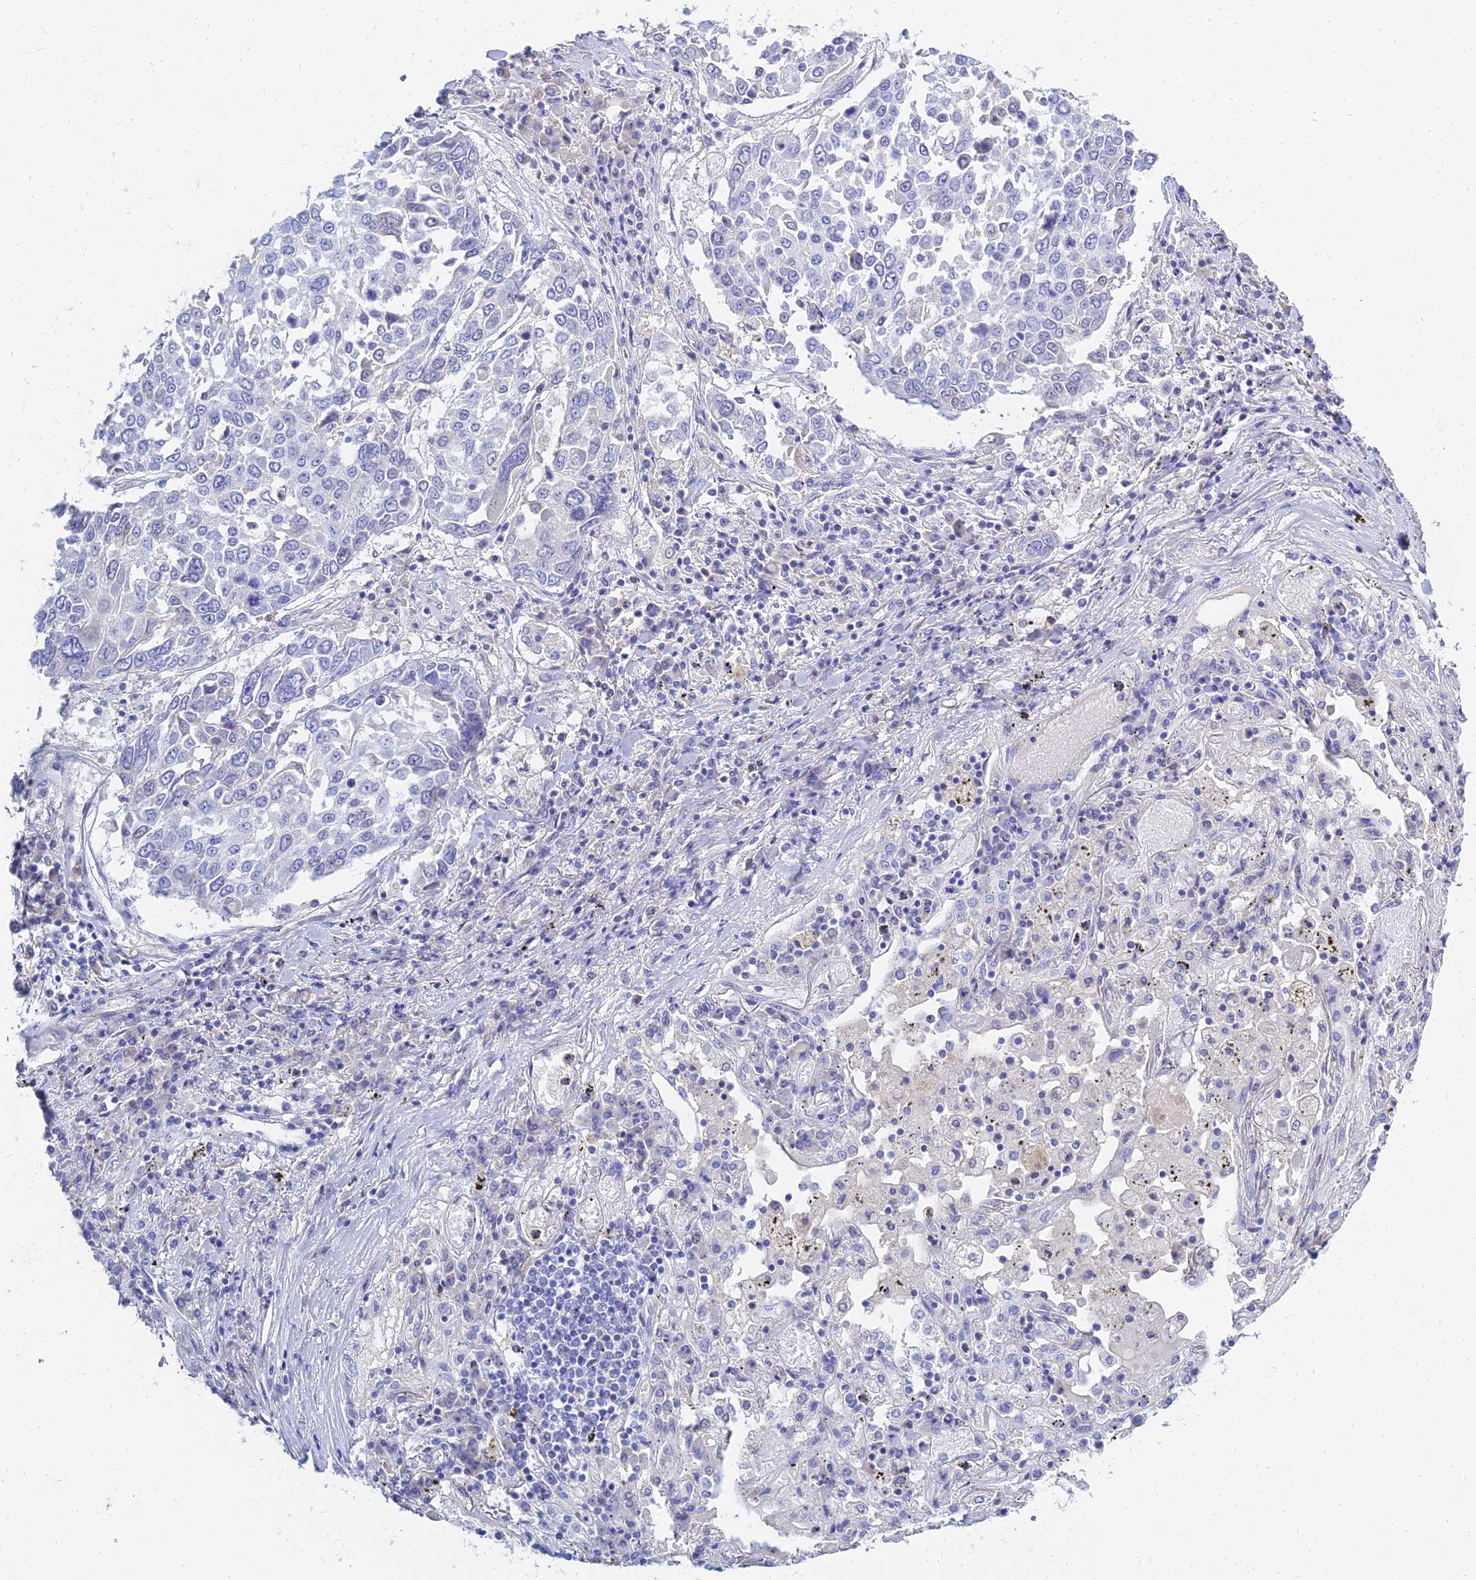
{"staining": {"intensity": "negative", "quantity": "none", "location": "none"}, "tissue": "lung cancer", "cell_type": "Tumor cells", "image_type": "cancer", "snomed": [{"axis": "morphology", "description": "Squamous cell carcinoma, NOS"}, {"axis": "topography", "description": "Lung"}], "caption": "Lung cancer (squamous cell carcinoma) was stained to show a protein in brown. There is no significant expression in tumor cells.", "gene": "ZNF552", "patient": {"sex": "male", "age": 65}}